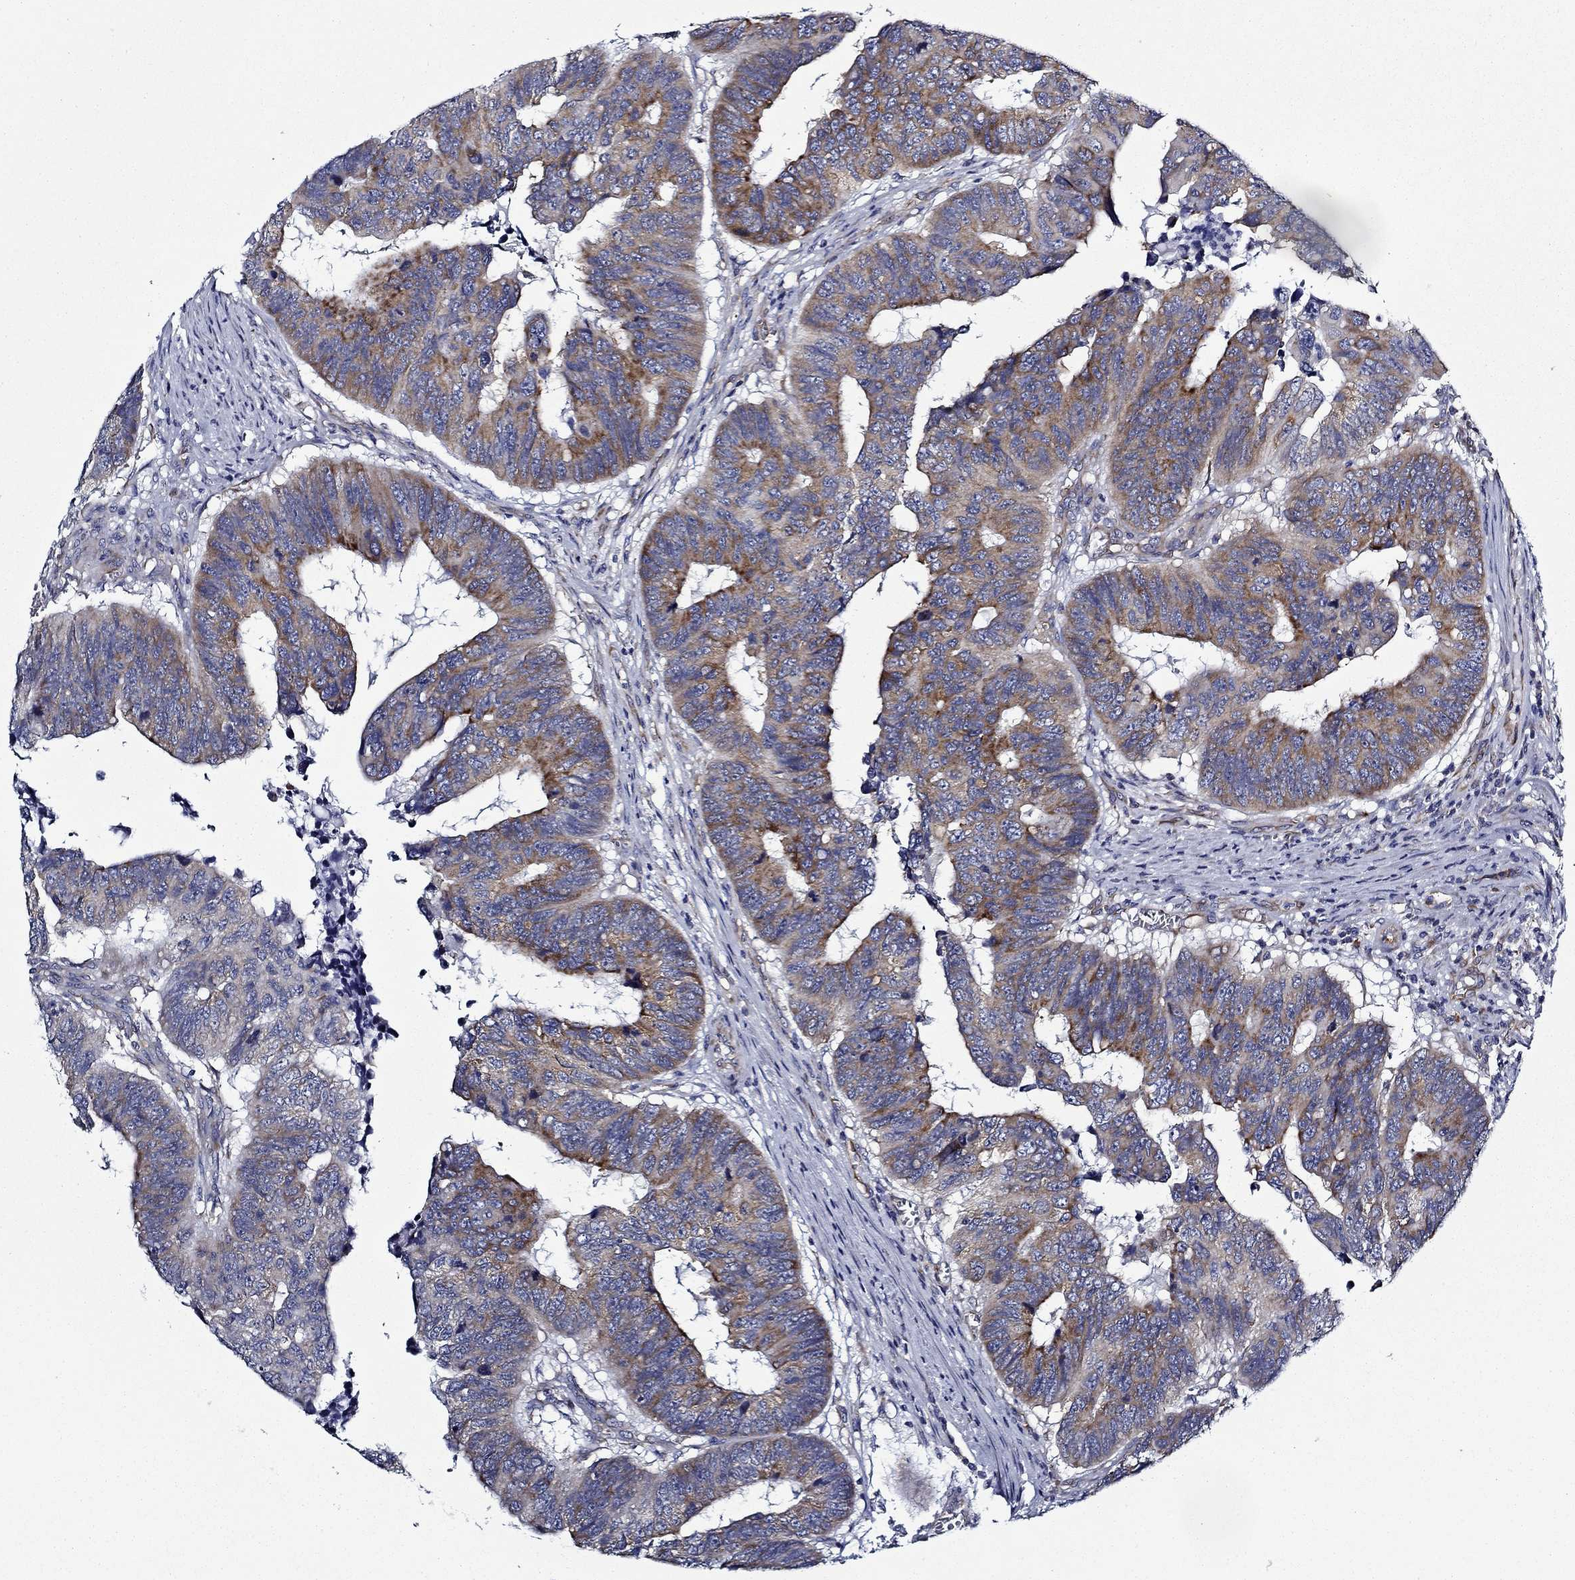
{"staining": {"intensity": "strong", "quantity": "25%-75%", "location": "cytoplasmic/membranous"}, "tissue": "colorectal cancer", "cell_type": "Tumor cells", "image_type": "cancer", "snomed": [{"axis": "morphology", "description": "Adenocarcinoma, NOS"}, {"axis": "topography", "description": "Appendix"}, {"axis": "topography", "description": "Colon"}, {"axis": "topography", "description": "Cecum"}, {"axis": "topography", "description": "Colon asc"}], "caption": "Protein expression analysis of human colorectal cancer reveals strong cytoplasmic/membranous staining in about 25%-75% of tumor cells. Using DAB (3,3'-diaminobenzidine) (brown) and hematoxylin (blue) stains, captured at high magnification using brightfield microscopy.", "gene": "FXR1", "patient": {"sex": "female", "age": 85}}